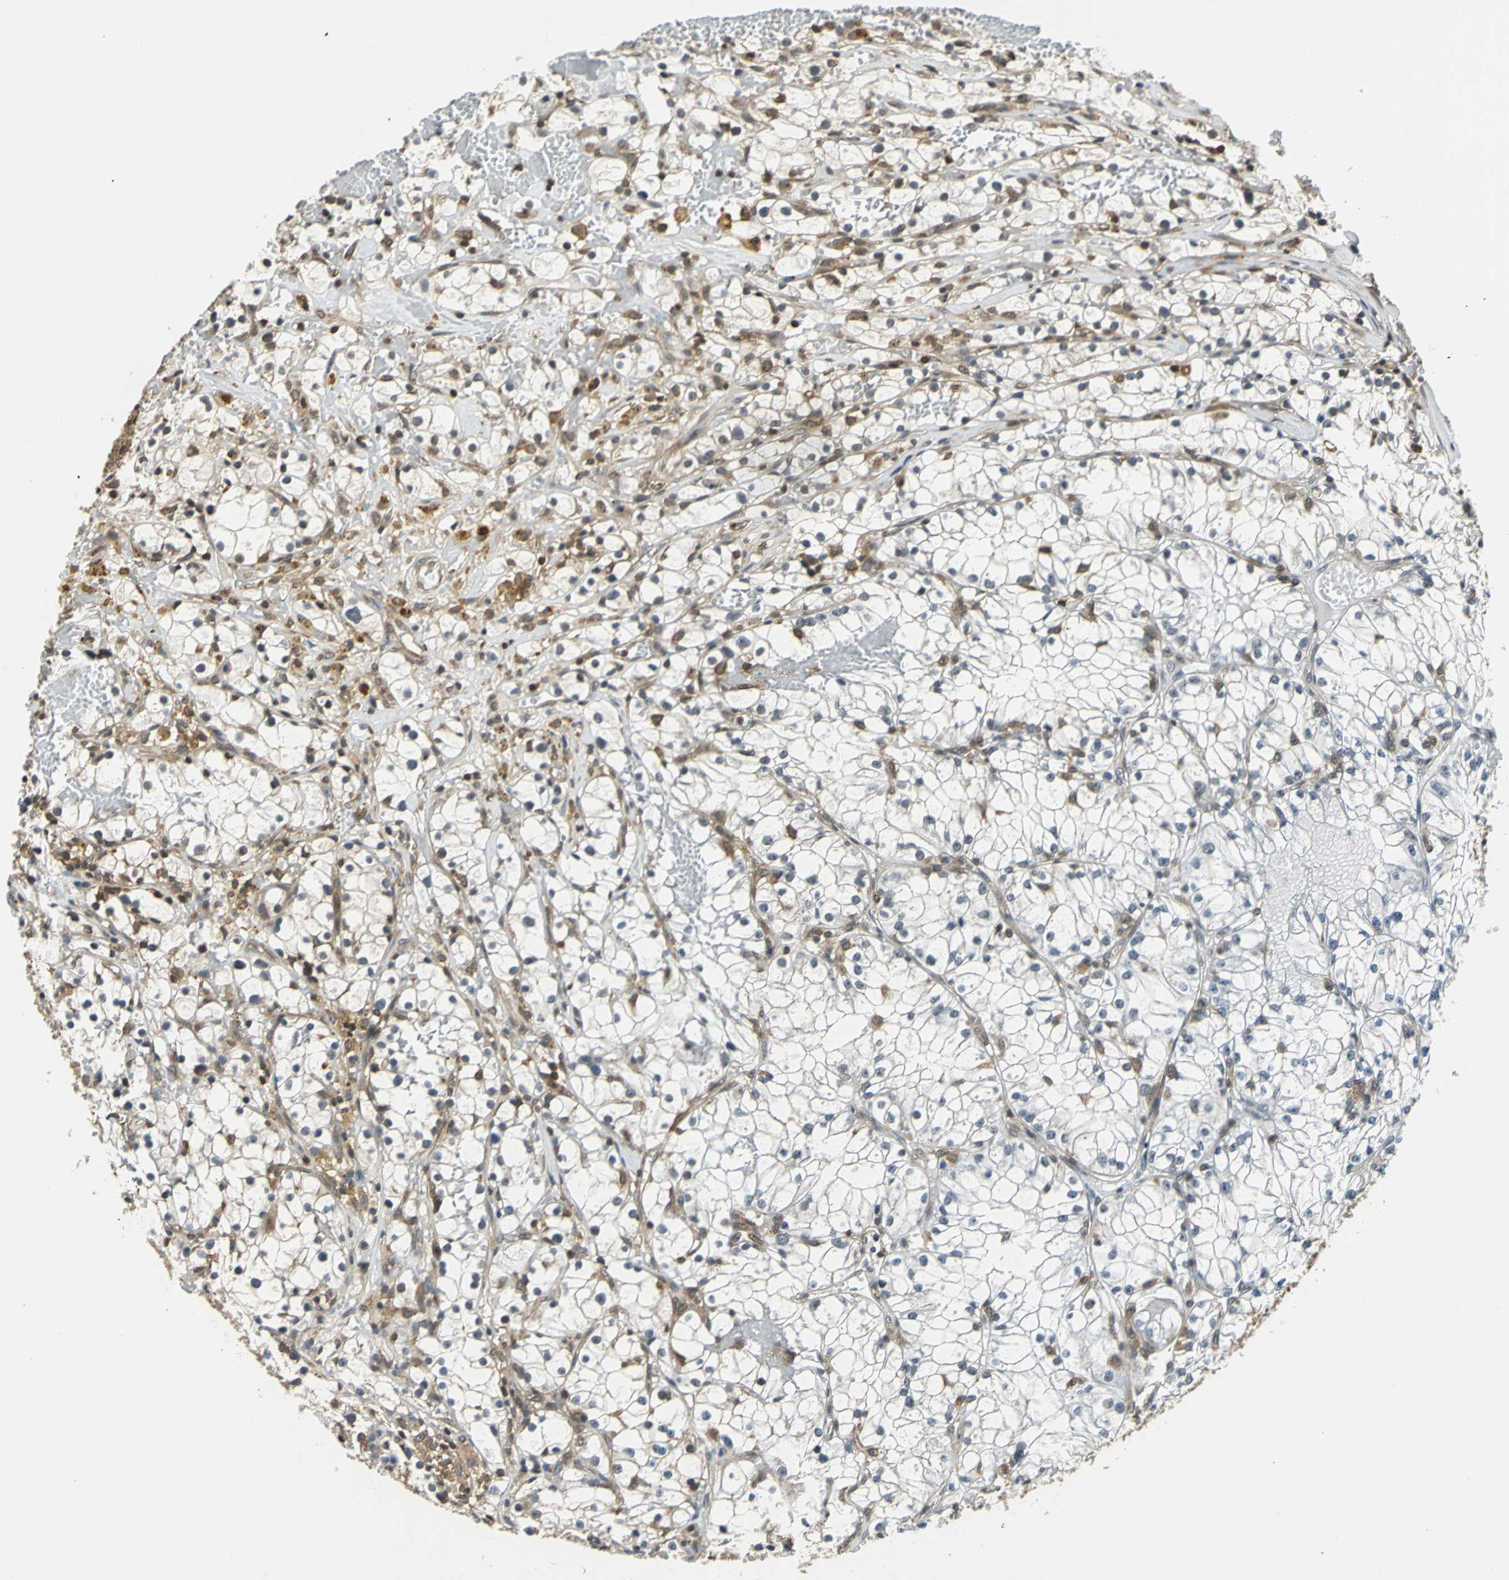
{"staining": {"intensity": "moderate", "quantity": "<25%", "location": "cytoplasmic/membranous,nuclear"}, "tissue": "renal cancer", "cell_type": "Tumor cells", "image_type": "cancer", "snomed": [{"axis": "morphology", "description": "Adenocarcinoma, NOS"}, {"axis": "topography", "description": "Kidney"}], "caption": "Protein expression analysis of human renal cancer (adenocarcinoma) reveals moderate cytoplasmic/membranous and nuclear positivity in about <25% of tumor cells. Immunohistochemistry stains the protein of interest in brown and the nuclei are stained blue.", "gene": "ARPC3", "patient": {"sex": "male", "age": 56}}